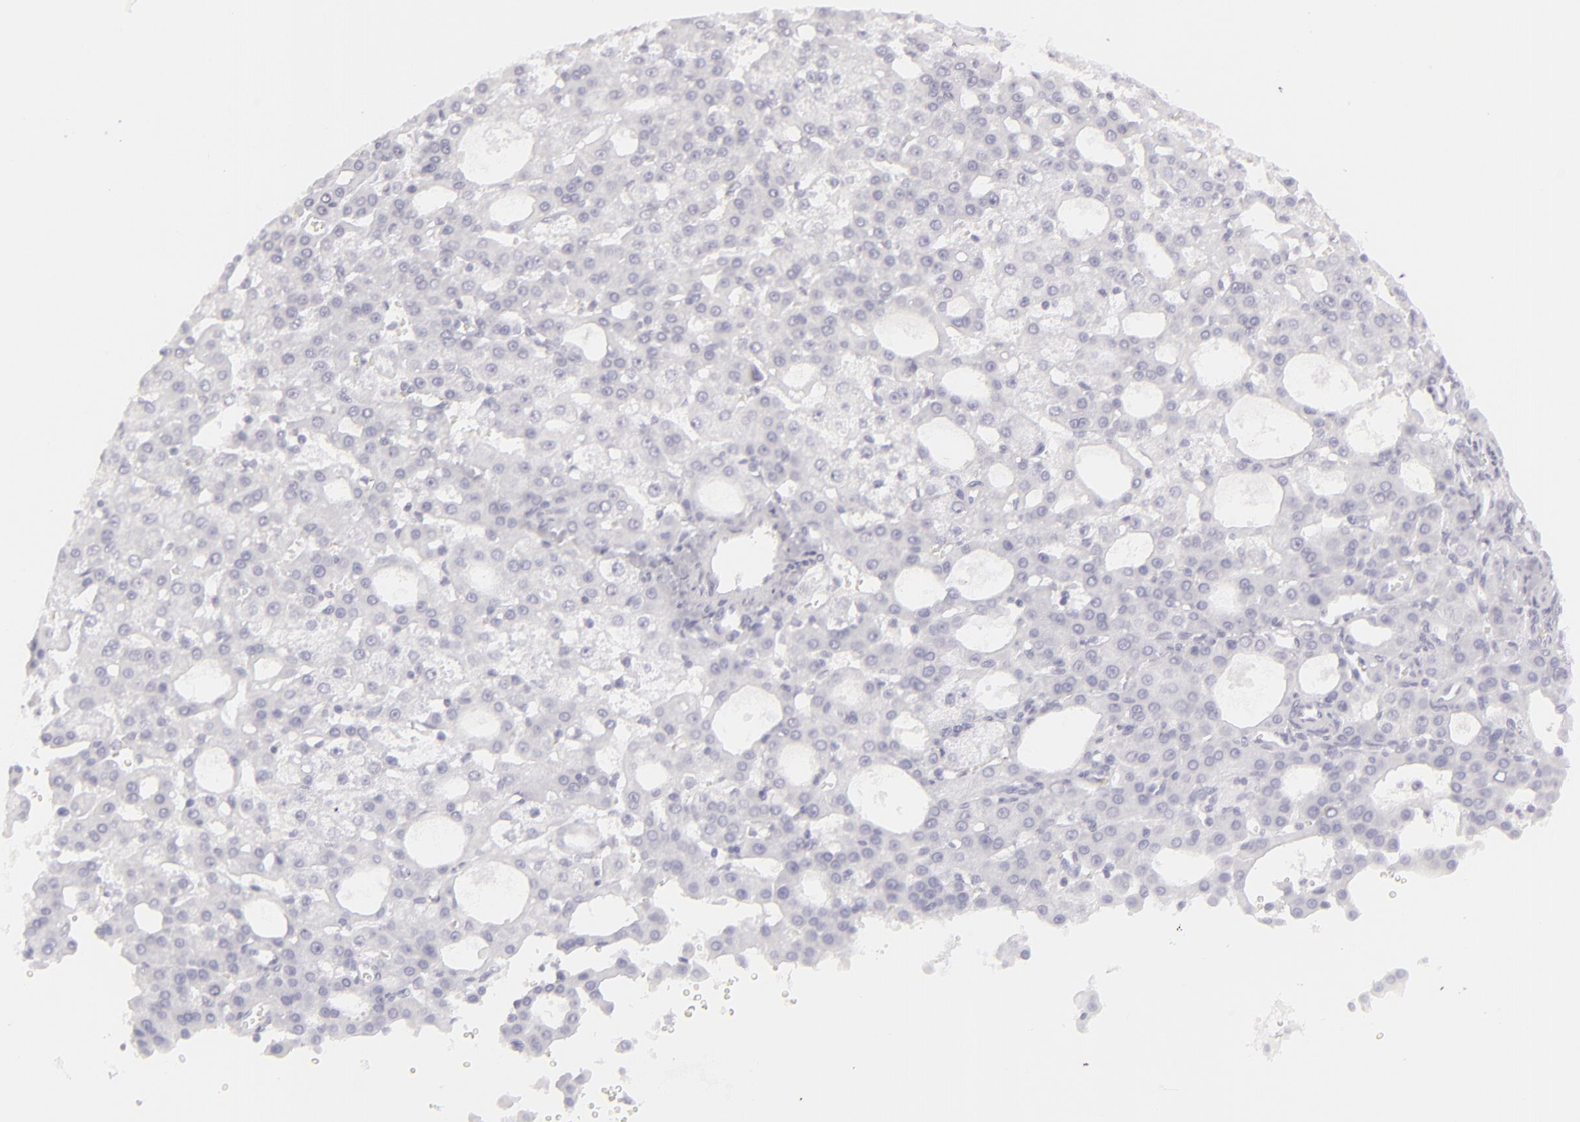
{"staining": {"intensity": "negative", "quantity": "none", "location": "none"}, "tissue": "liver cancer", "cell_type": "Tumor cells", "image_type": "cancer", "snomed": [{"axis": "morphology", "description": "Carcinoma, Hepatocellular, NOS"}, {"axis": "topography", "description": "Liver"}], "caption": "Immunohistochemical staining of human liver cancer (hepatocellular carcinoma) reveals no significant positivity in tumor cells.", "gene": "FLG", "patient": {"sex": "male", "age": 47}}